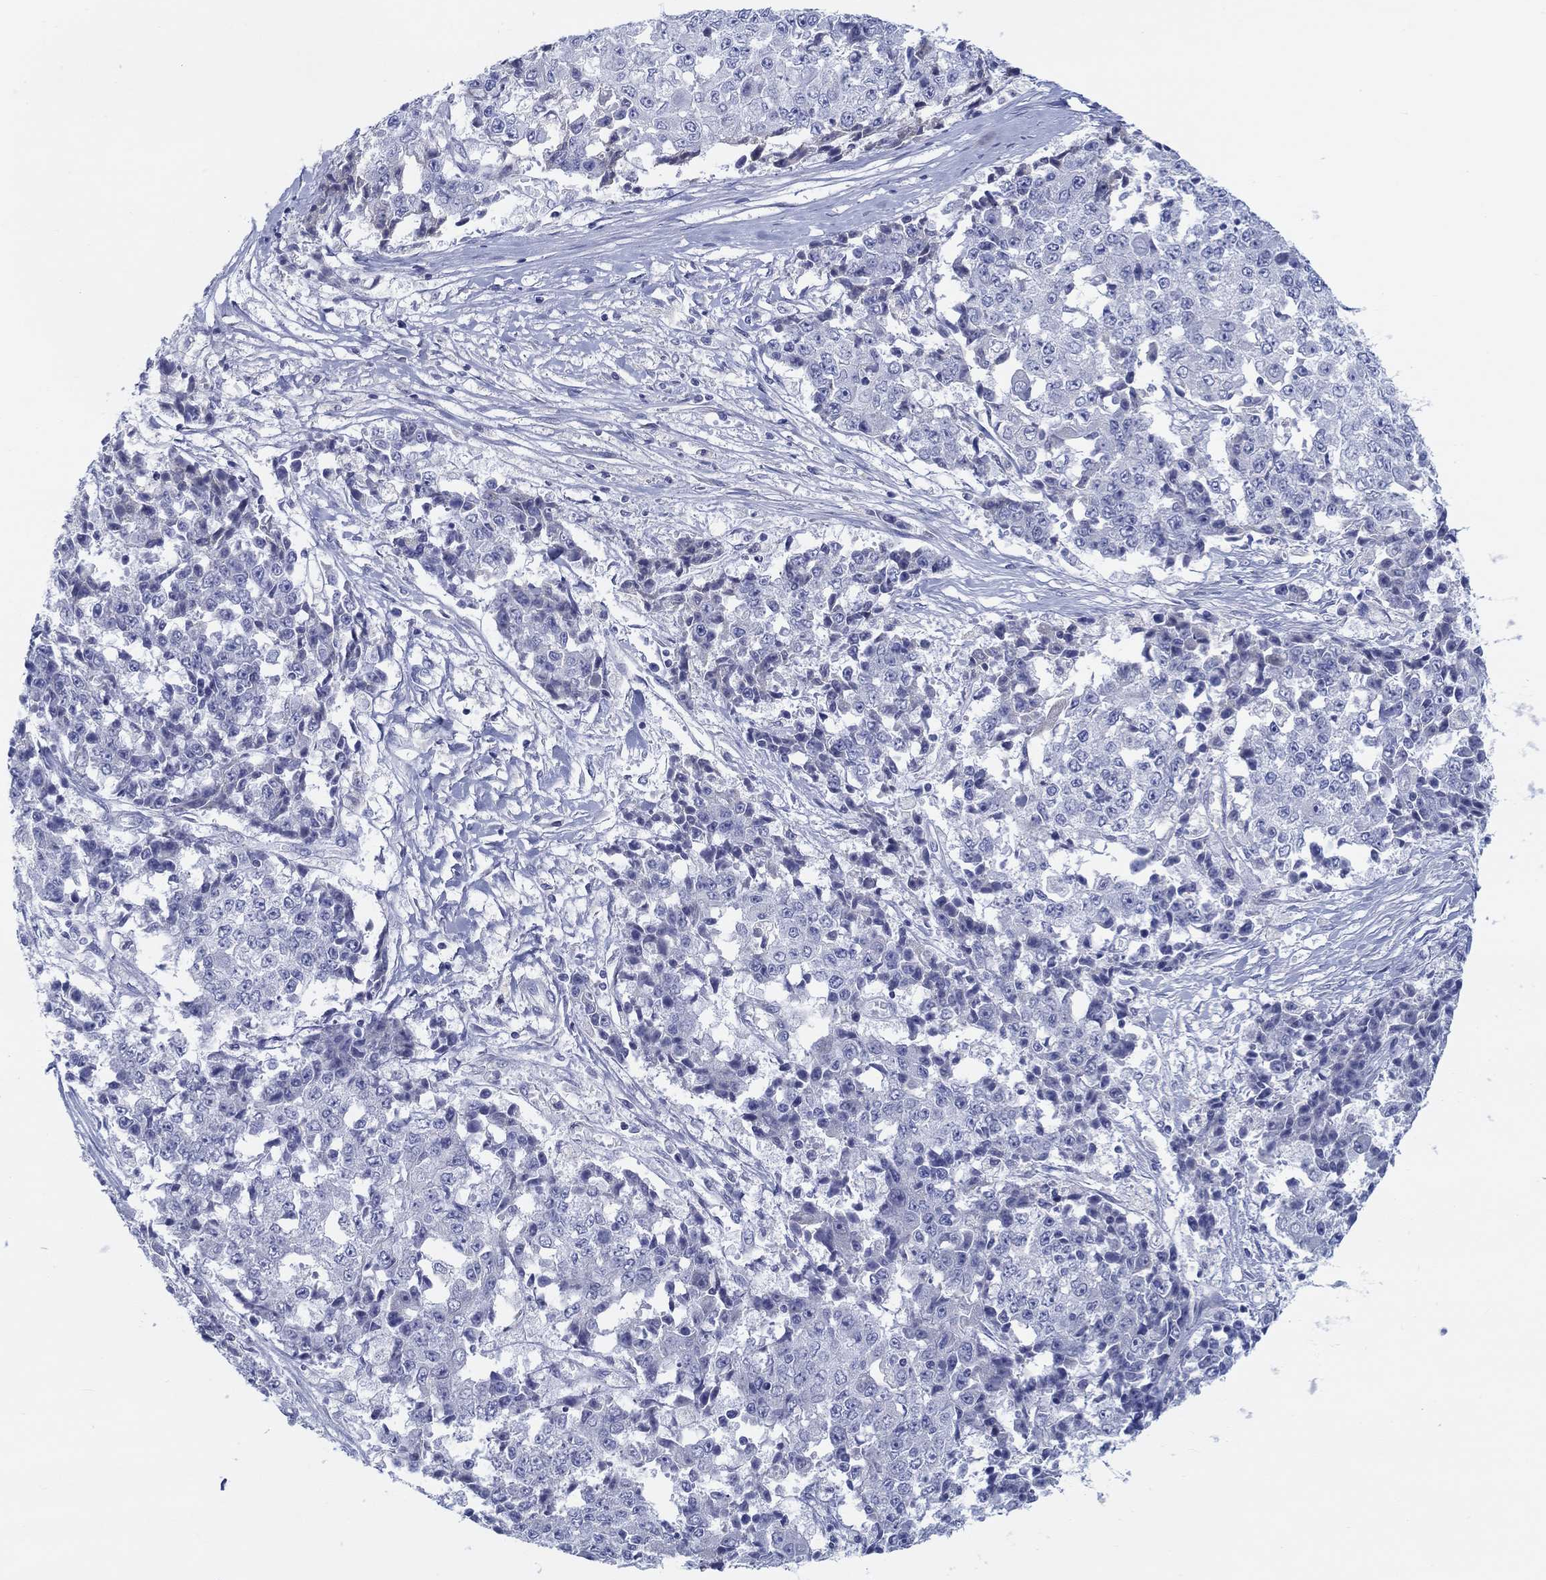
{"staining": {"intensity": "negative", "quantity": "none", "location": "none"}, "tissue": "ovarian cancer", "cell_type": "Tumor cells", "image_type": "cancer", "snomed": [{"axis": "morphology", "description": "Carcinoma, endometroid"}, {"axis": "topography", "description": "Ovary"}], "caption": "Human ovarian cancer (endometroid carcinoma) stained for a protein using immunohistochemistry (IHC) exhibits no positivity in tumor cells.", "gene": "HAPLN4", "patient": {"sex": "female", "age": 42}}